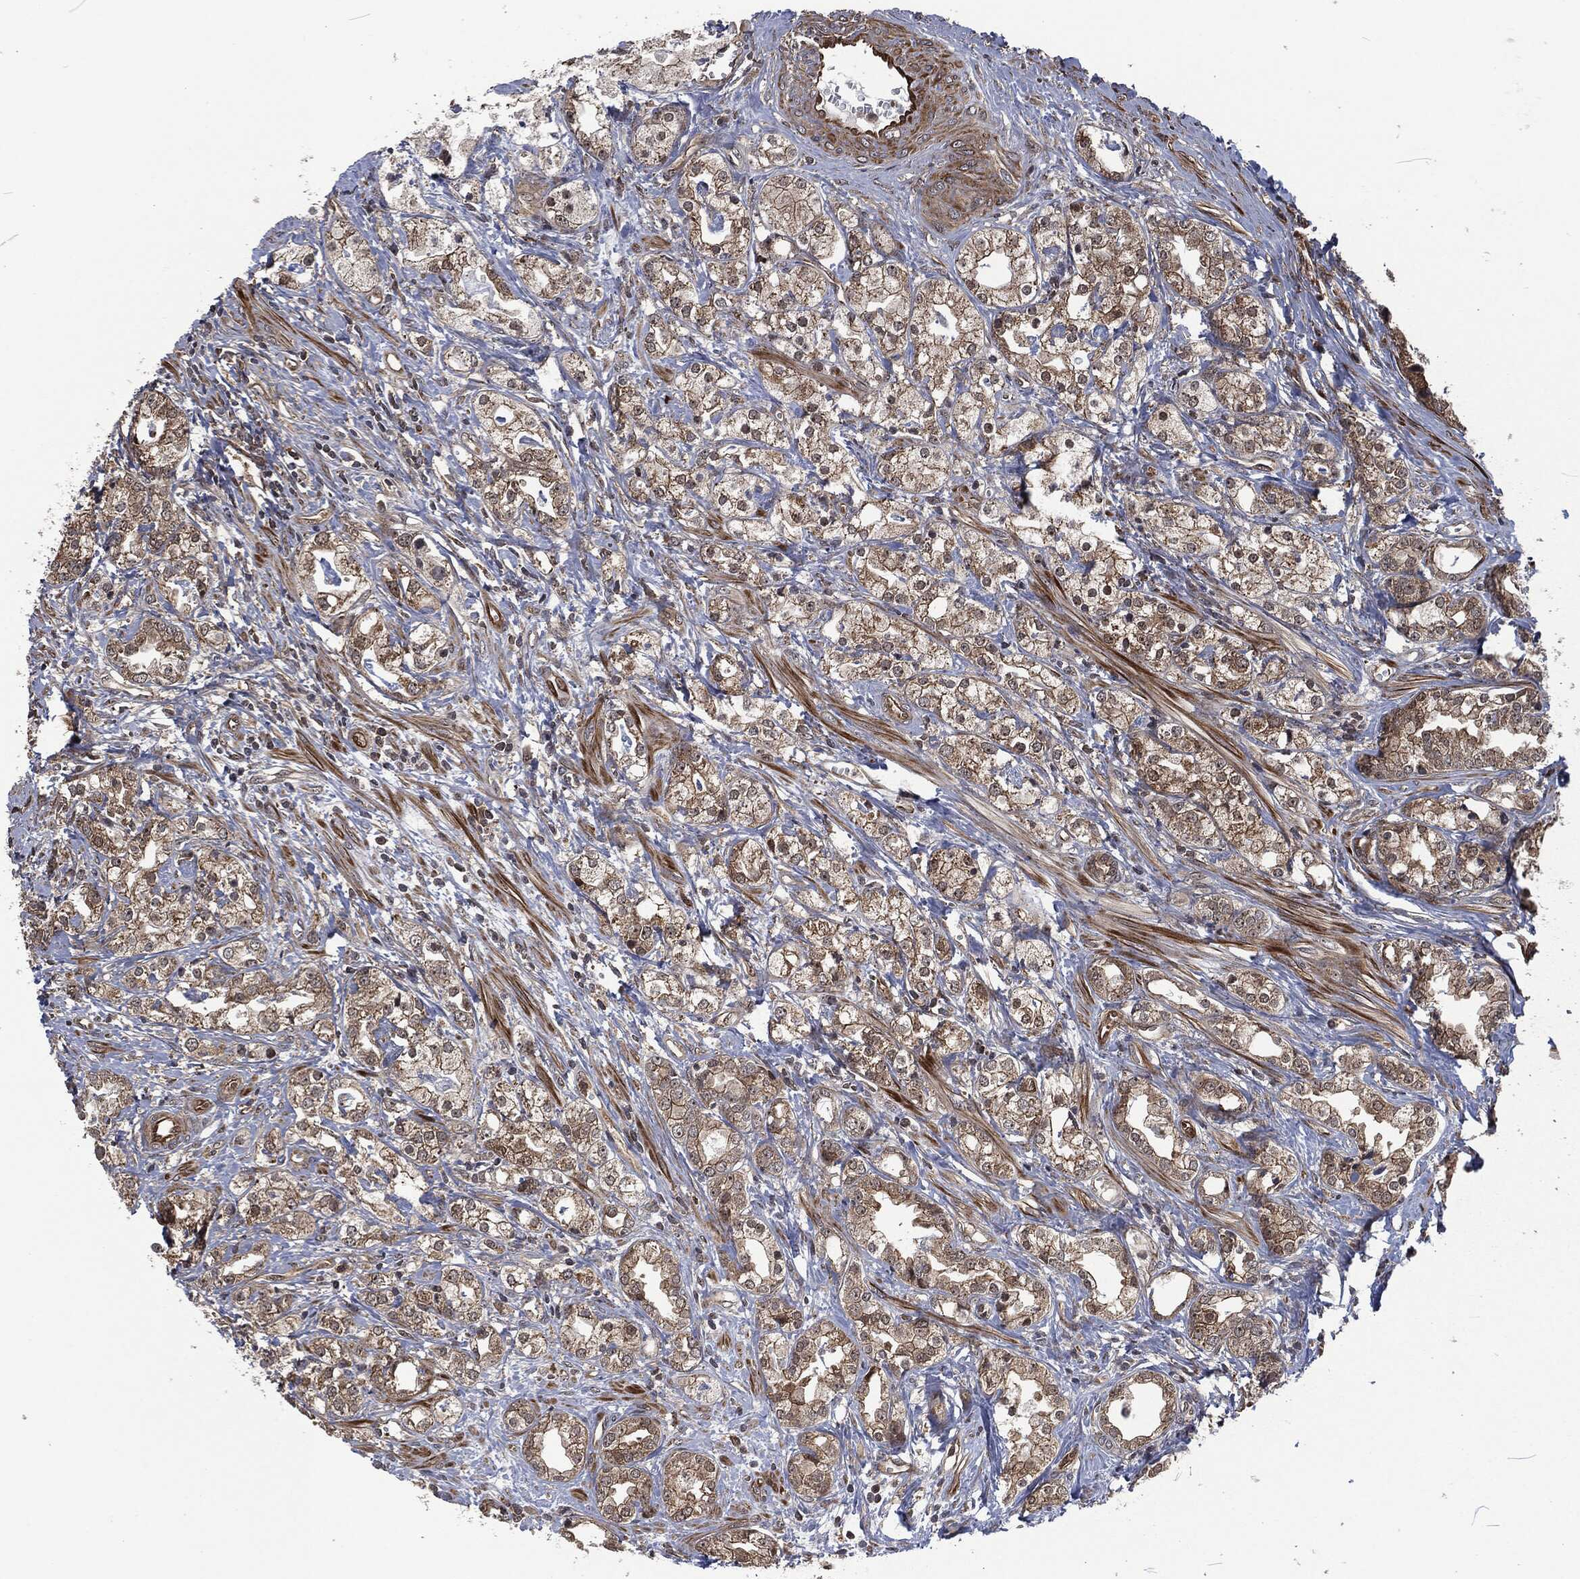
{"staining": {"intensity": "weak", "quantity": ">75%", "location": "cytoplasmic/membranous"}, "tissue": "prostate cancer", "cell_type": "Tumor cells", "image_type": "cancer", "snomed": [{"axis": "morphology", "description": "Adenocarcinoma, NOS"}, {"axis": "topography", "description": "Prostate and seminal vesicle, NOS"}, {"axis": "topography", "description": "Prostate"}], "caption": "A brown stain labels weak cytoplasmic/membranous positivity of a protein in human prostate cancer tumor cells.", "gene": "CMPK2", "patient": {"sex": "male", "age": 62}}